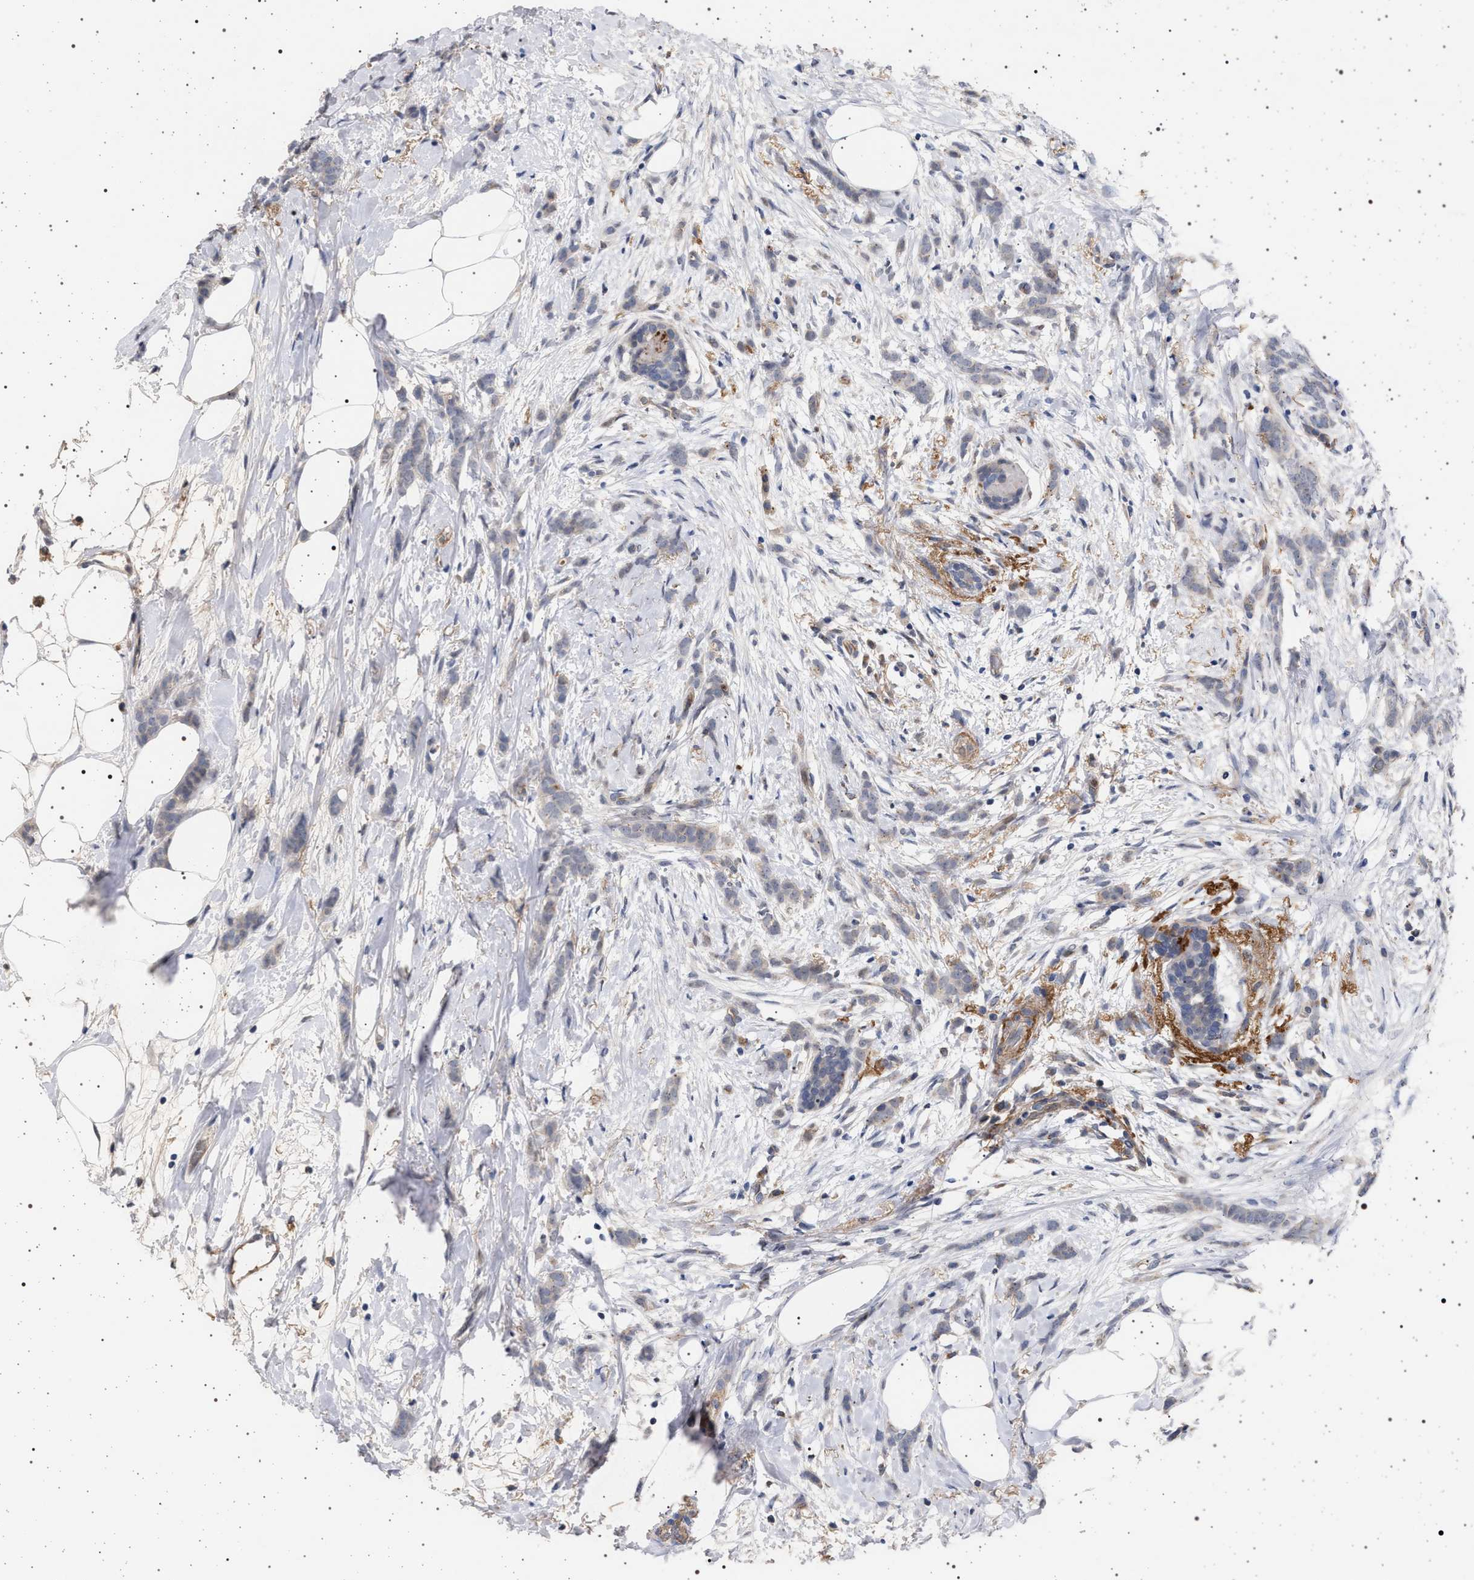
{"staining": {"intensity": "weak", "quantity": "<25%", "location": "cytoplasmic/membranous"}, "tissue": "breast cancer", "cell_type": "Tumor cells", "image_type": "cancer", "snomed": [{"axis": "morphology", "description": "Lobular carcinoma, in situ"}, {"axis": "morphology", "description": "Lobular carcinoma"}, {"axis": "topography", "description": "Breast"}], "caption": "Immunohistochemistry of breast cancer demonstrates no staining in tumor cells. (DAB (3,3'-diaminobenzidine) IHC visualized using brightfield microscopy, high magnification).", "gene": "RBM48", "patient": {"sex": "female", "age": 41}}